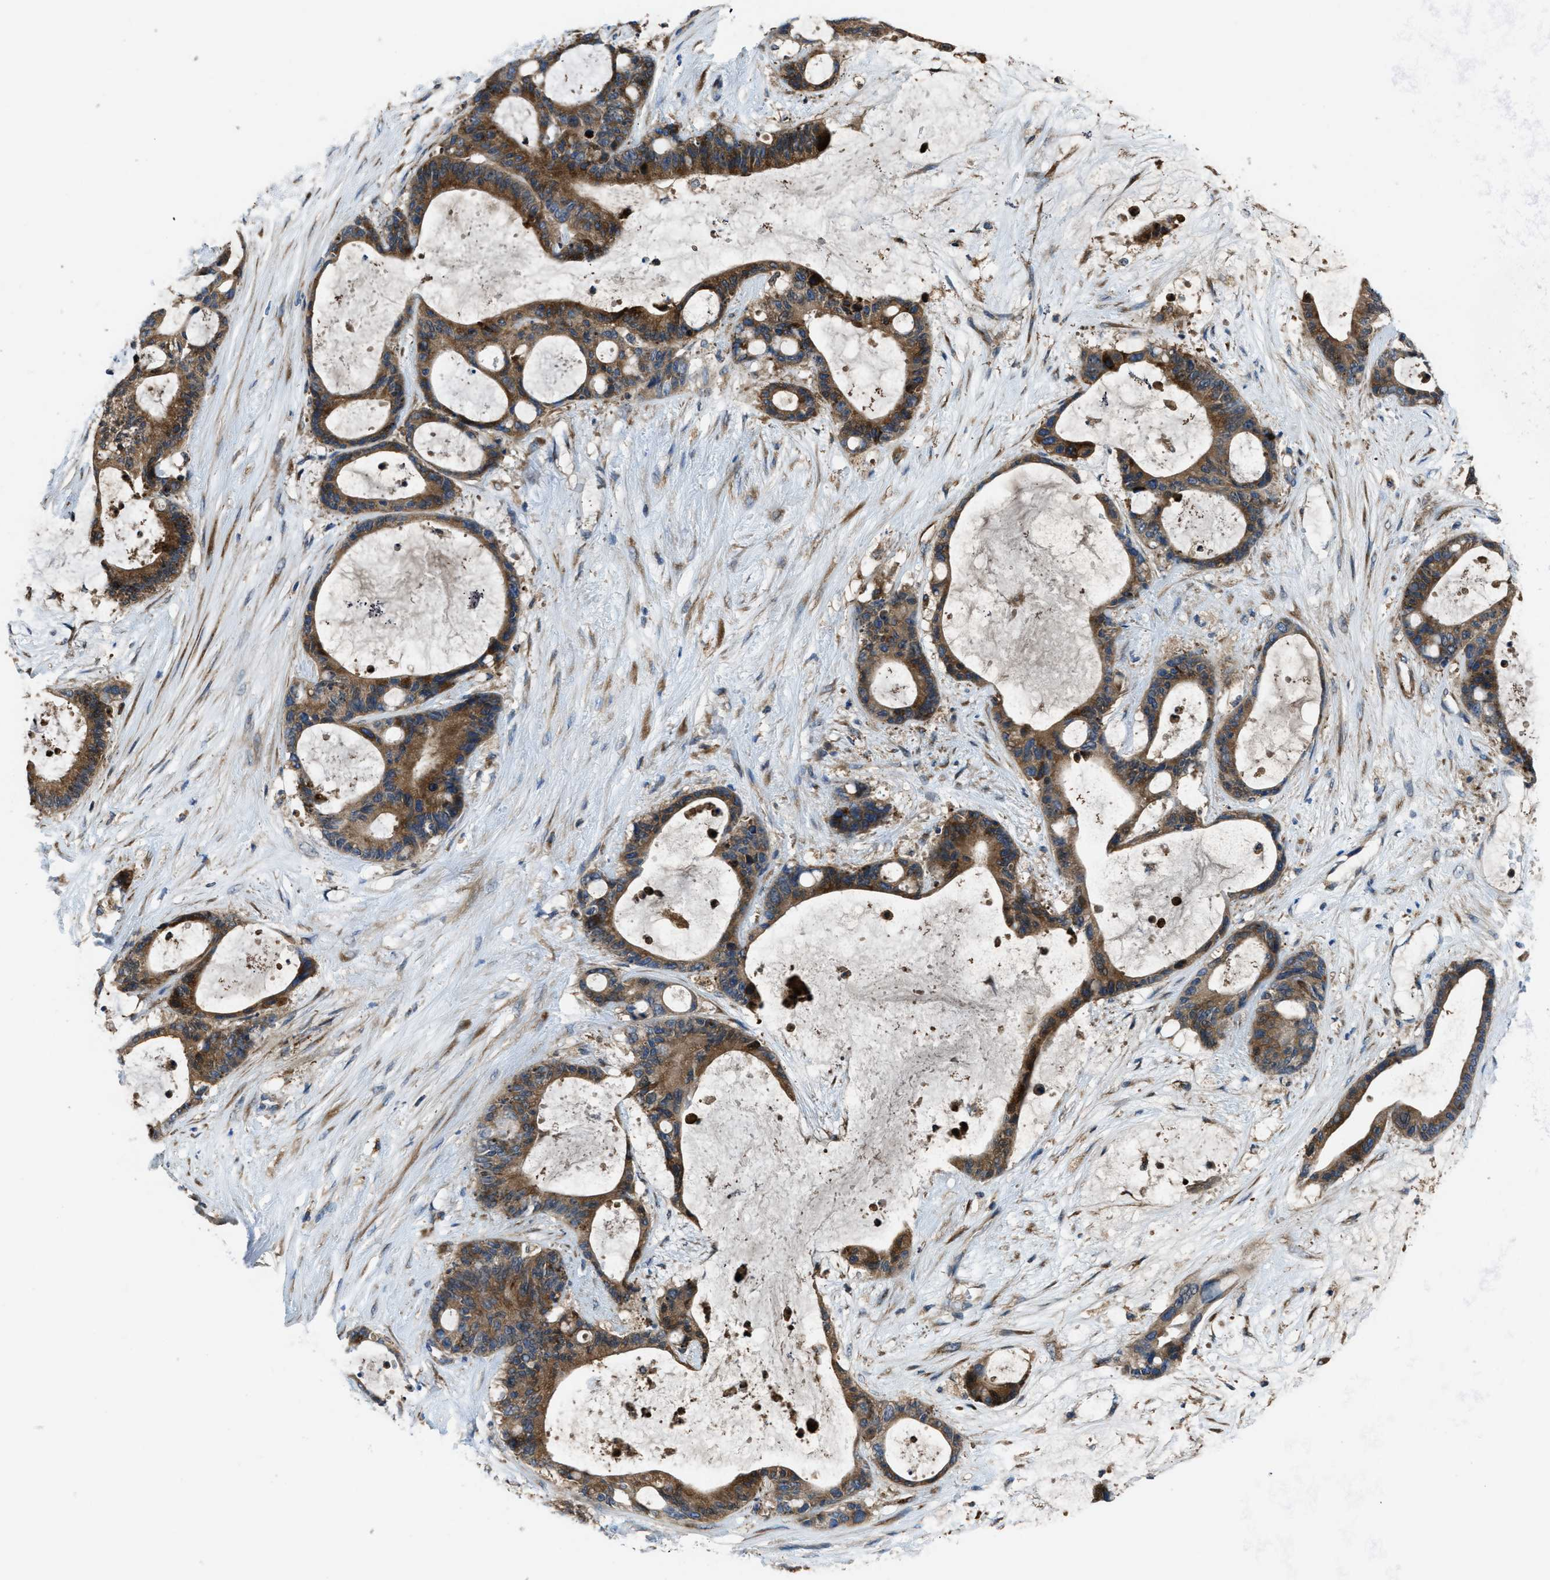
{"staining": {"intensity": "strong", "quantity": ">75%", "location": "cytoplasmic/membranous"}, "tissue": "liver cancer", "cell_type": "Tumor cells", "image_type": "cancer", "snomed": [{"axis": "morphology", "description": "Cholangiocarcinoma"}, {"axis": "topography", "description": "Liver"}], "caption": "Liver cholangiocarcinoma stained with immunohistochemistry shows strong cytoplasmic/membranous expression in about >75% of tumor cells.", "gene": "MAP3K20", "patient": {"sex": "female", "age": 73}}